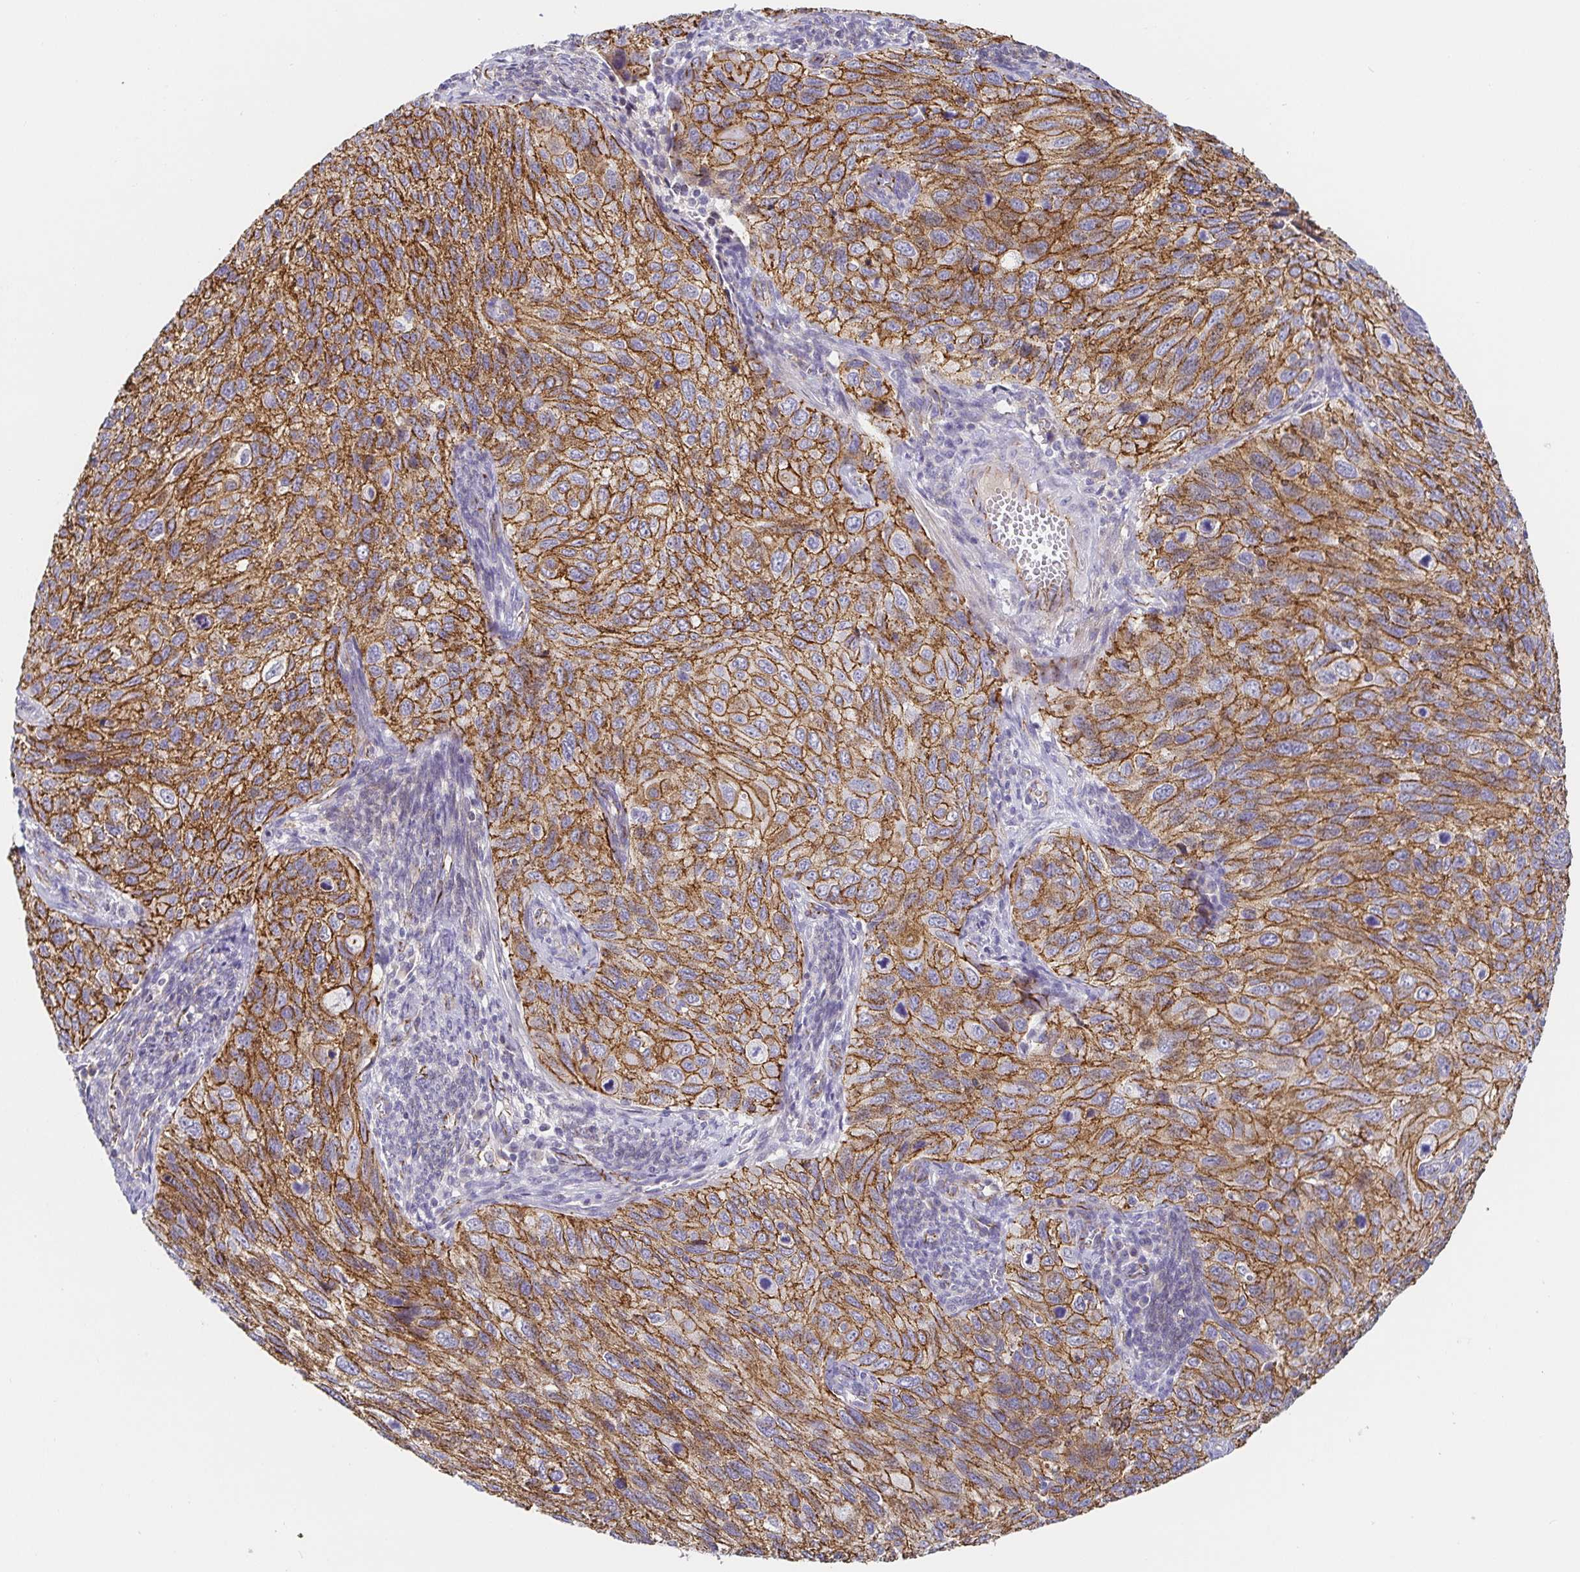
{"staining": {"intensity": "moderate", "quantity": ">75%", "location": "cytoplasmic/membranous"}, "tissue": "cervical cancer", "cell_type": "Tumor cells", "image_type": "cancer", "snomed": [{"axis": "morphology", "description": "Squamous cell carcinoma, NOS"}, {"axis": "topography", "description": "Cervix"}], "caption": "This is a photomicrograph of IHC staining of cervical cancer, which shows moderate staining in the cytoplasmic/membranous of tumor cells.", "gene": "PIWIL3", "patient": {"sex": "female", "age": 70}}